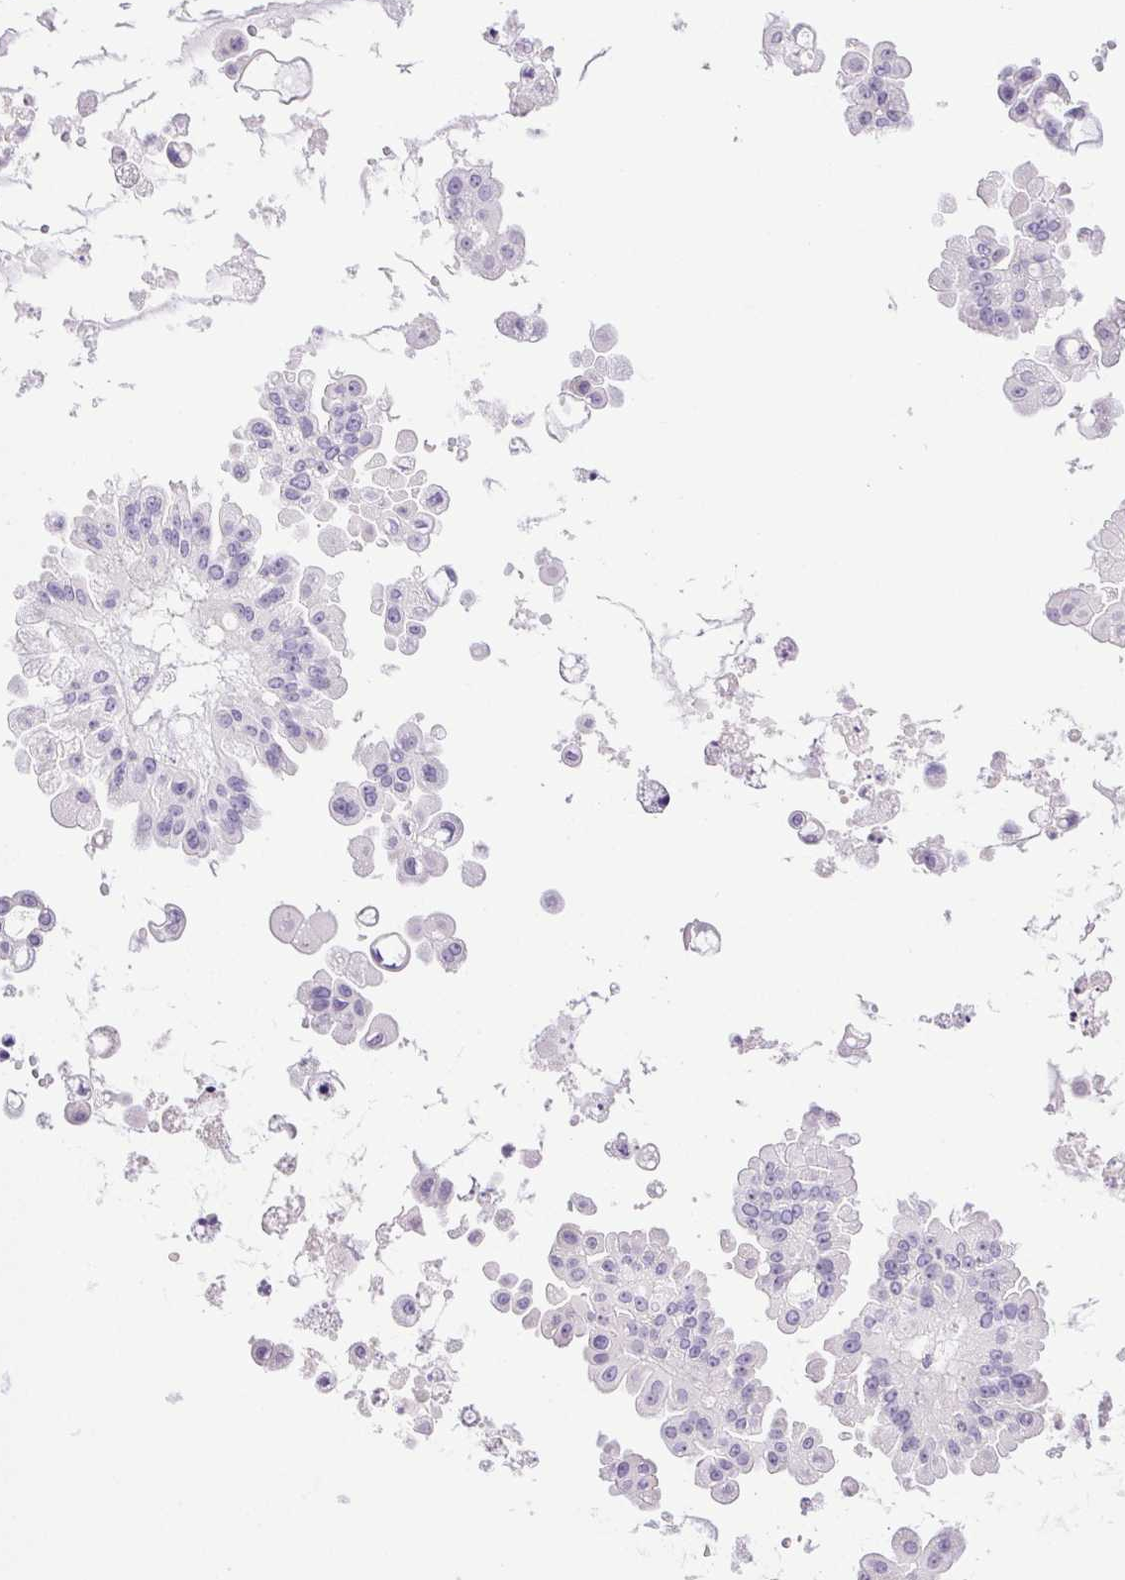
{"staining": {"intensity": "negative", "quantity": "none", "location": "none"}, "tissue": "ovarian cancer", "cell_type": "Tumor cells", "image_type": "cancer", "snomed": [{"axis": "morphology", "description": "Cystadenocarcinoma, serous, NOS"}, {"axis": "topography", "description": "Ovary"}], "caption": "A high-resolution histopathology image shows immunohistochemistry (IHC) staining of ovarian serous cystadenocarcinoma, which reveals no significant positivity in tumor cells. (Stains: DAB (3,3'-diaminobenzidine) immunohistochemistry with hematoxylin counter stain, Microscopy: brightfield microscopy at high magnification).", "gene": "PAPPA2", "patient": {"sex": "female", "age": 56}}